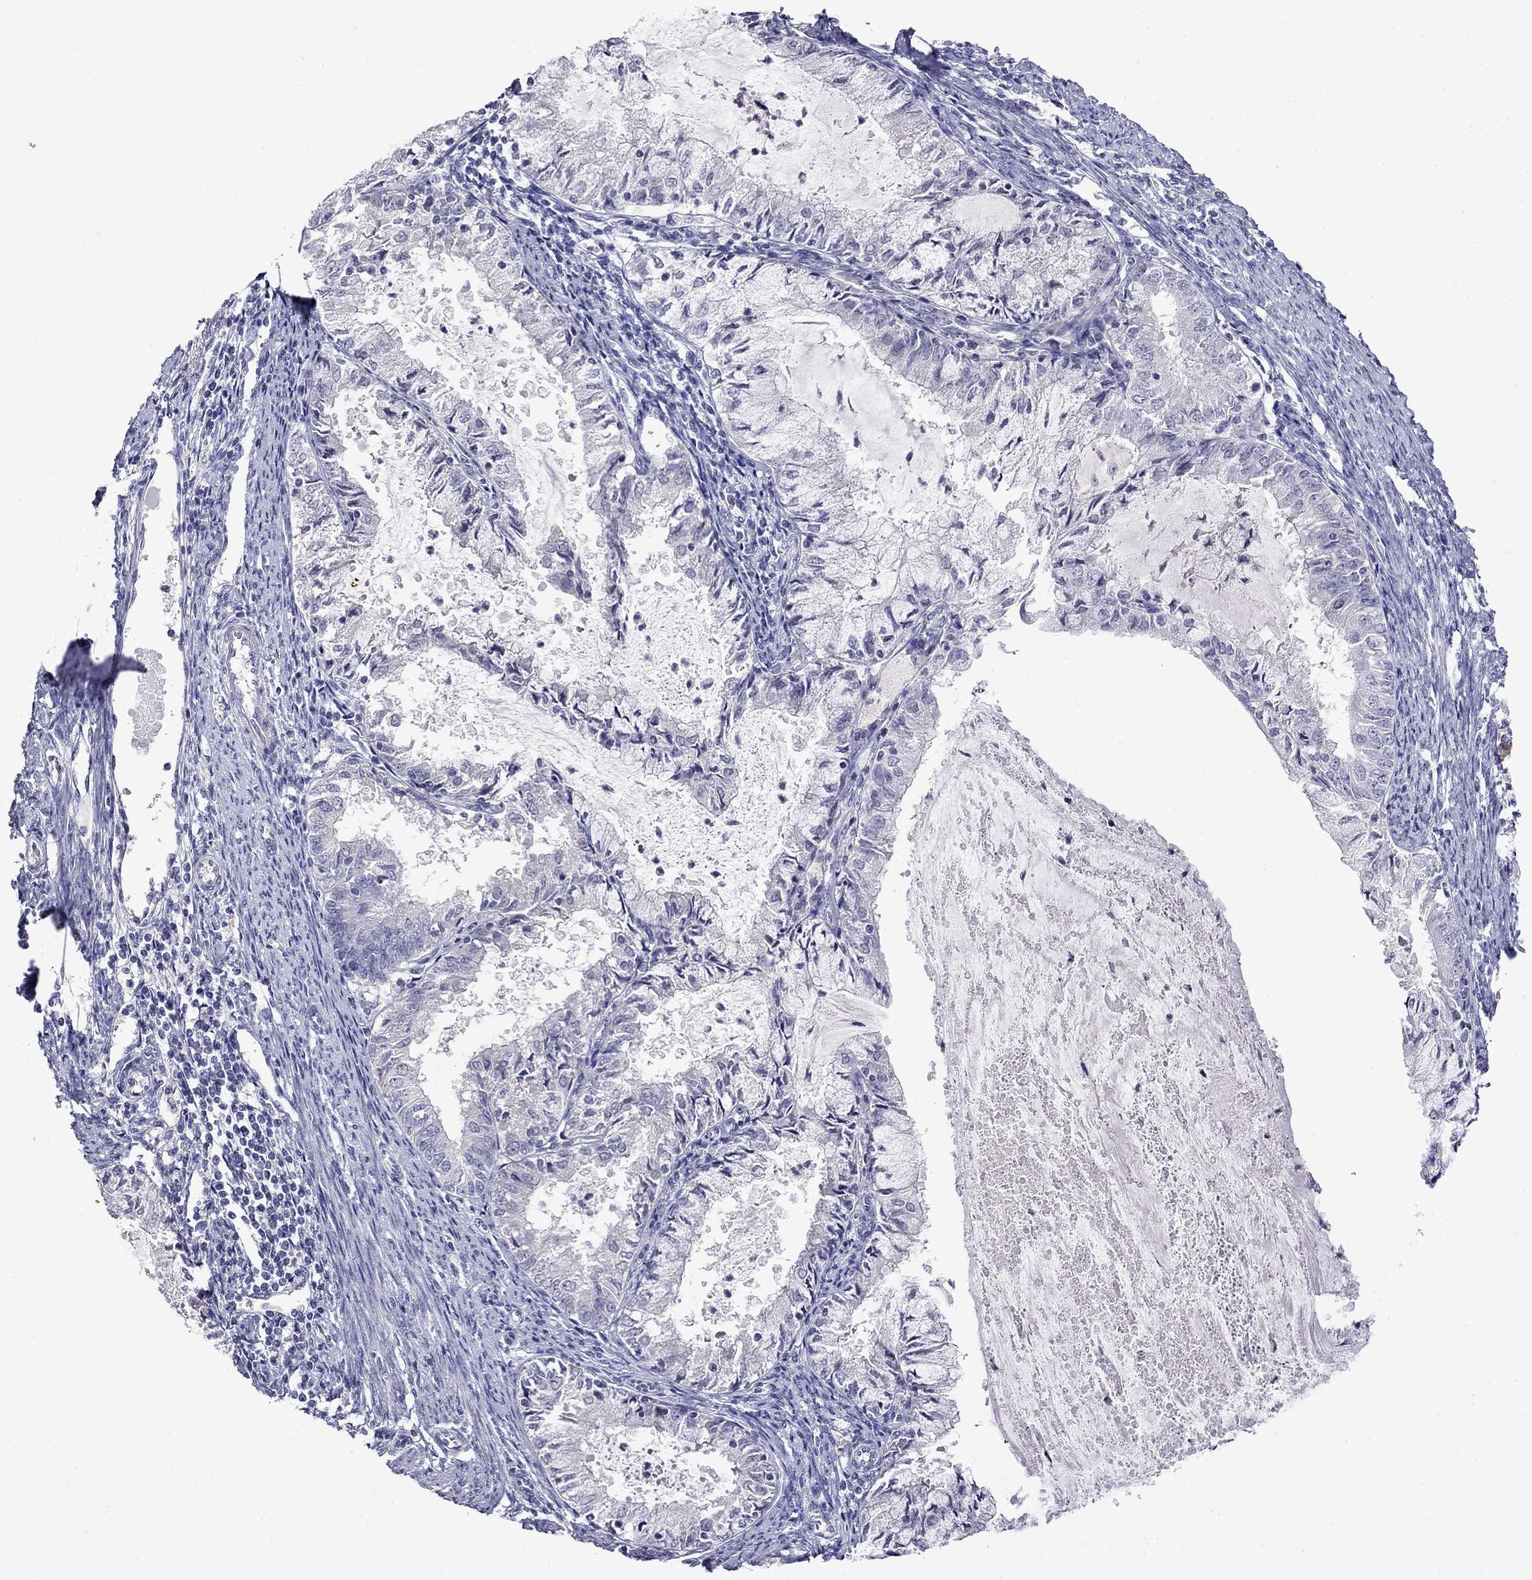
{"staining": {"intensity": "negative", "quantity": "none", "location": "none"}, "tissue": "endometrial cancer", "cell_type": "Tumor cells", "image_type": "cancer", "snomed": [{"axis": "morphology", "description": "Adenocarcinoma, NOS"}, {"axis": "topography", "description": "Endometrium"}], "caption": "High power microscopy image of an immunohistochemistry micrograph of endometrial cancer, revealing no significant positivity in tumor cells. Brightfield microscopy of immunohistochemistry stained with DAB (3,3'-diaminobenzidine) (brown) and hematoxylin (blue), captured at high magnification.", "gene": "STAR", "patient": {"sex": "female", "age": 57}}